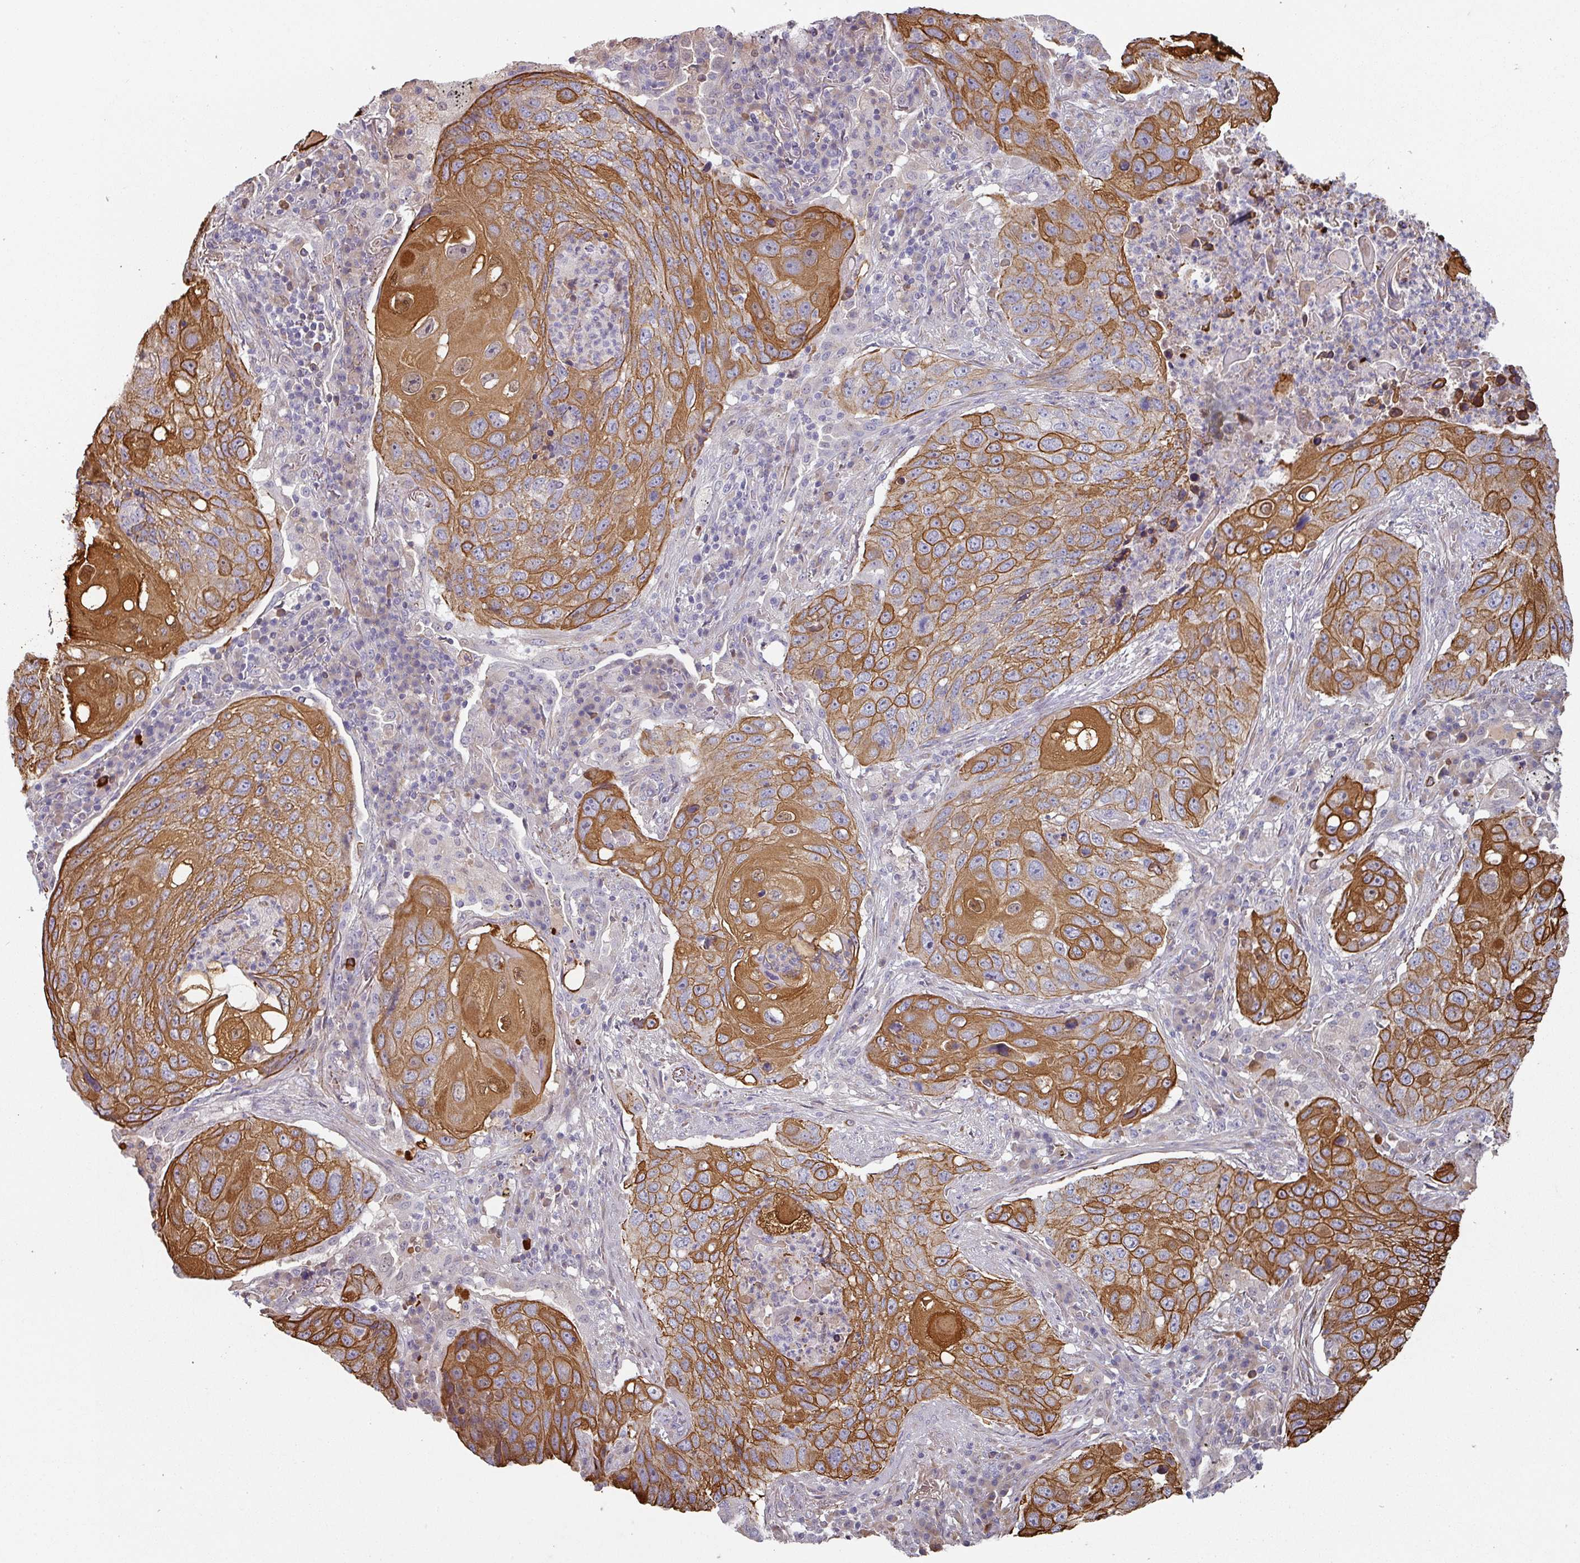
{"staining": {"intensity": "moderate", "quantity": ">75%", "location": "cytoplasmic/membranous,nuclear"}, "tissue": "lung cancer", "cell_type": "Tumor cells", "image_type": "cancer", "snomed": [{"axis": "morphology", "description": "Squamous cell carcinoma, NOS"}, {"axis": "topography", "description": "Lung"}], "caption": "Immunohistochemical staining of human lung squamous cell carcinoma exhibits medium levels of moderate cytoplasmic/membranous and nuclear staining in approximately >75% of tumor cells. (Brightfield microscopy of DAB IHC at high magnification).", "gene": "CEP78", "patient": {"sex": "female", "age": 63}}